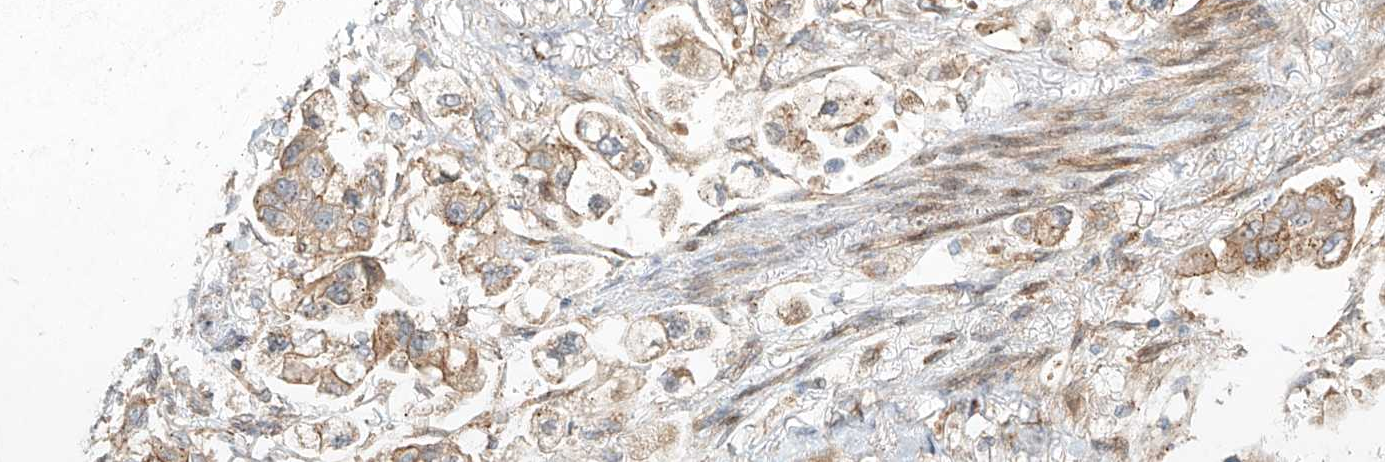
{"staining": {"intensity": "moderate", "quantity": ">75%", "location": "cytoplasmic/membranous"}, "tissue": "stomach cancer", "cell_type": "Tumor cells", "image_type": "cancer", "snomed": [{"axis": "morphology", "description": "Adenocarcinoma, NOS"}, {"axis": "topography", "description": "Stomach"}], "caption": "The photomicrograph displays a brown stain indicating the presence of a protein in the cytoplasmic/membranous of tumor cells in adenocarcinoma (stomach). (Brightfield microscopy of DAB IHC at high magnification).", "gene": "ZNF287", "patient": {"sex": "male", "age": 62}}